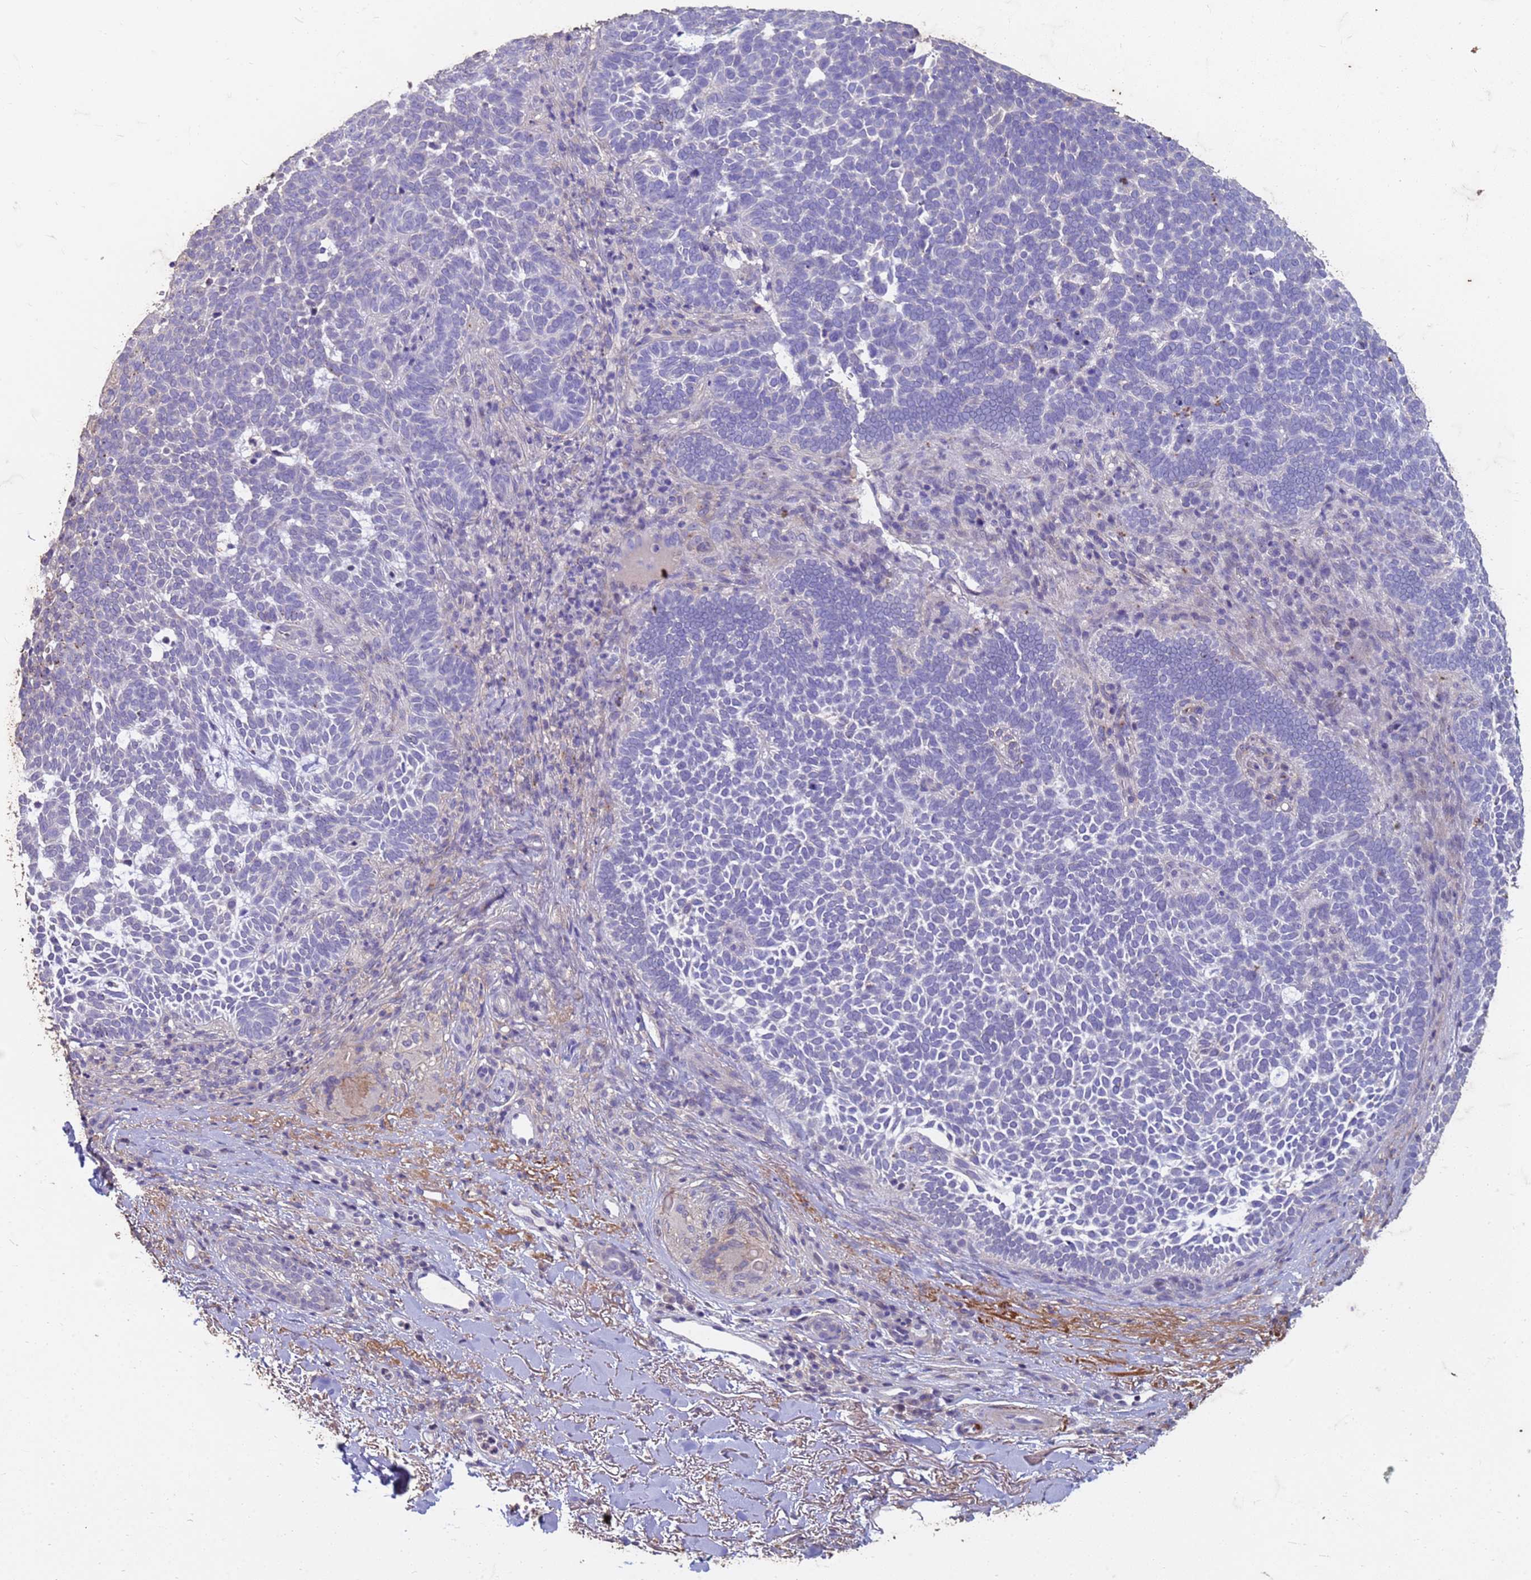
{"staining": {"intensity": "negative", "quantity": "none", "location": "none"}, "tissue": "skin cancer", "cell_type": "Tumor cells", "image_type": "cancer", "snomed": [{"axis": "morphology", "description": "Basal cell carcinoma"}, {"axis": "topography", "description": "Skin"}], "caption": "IHC of human skin cancer (basal cell carcinoma) reveals no positivity in tumor cells.", "gene": "SLC25A15", "patient": {"sex": "female", "age": 77}}